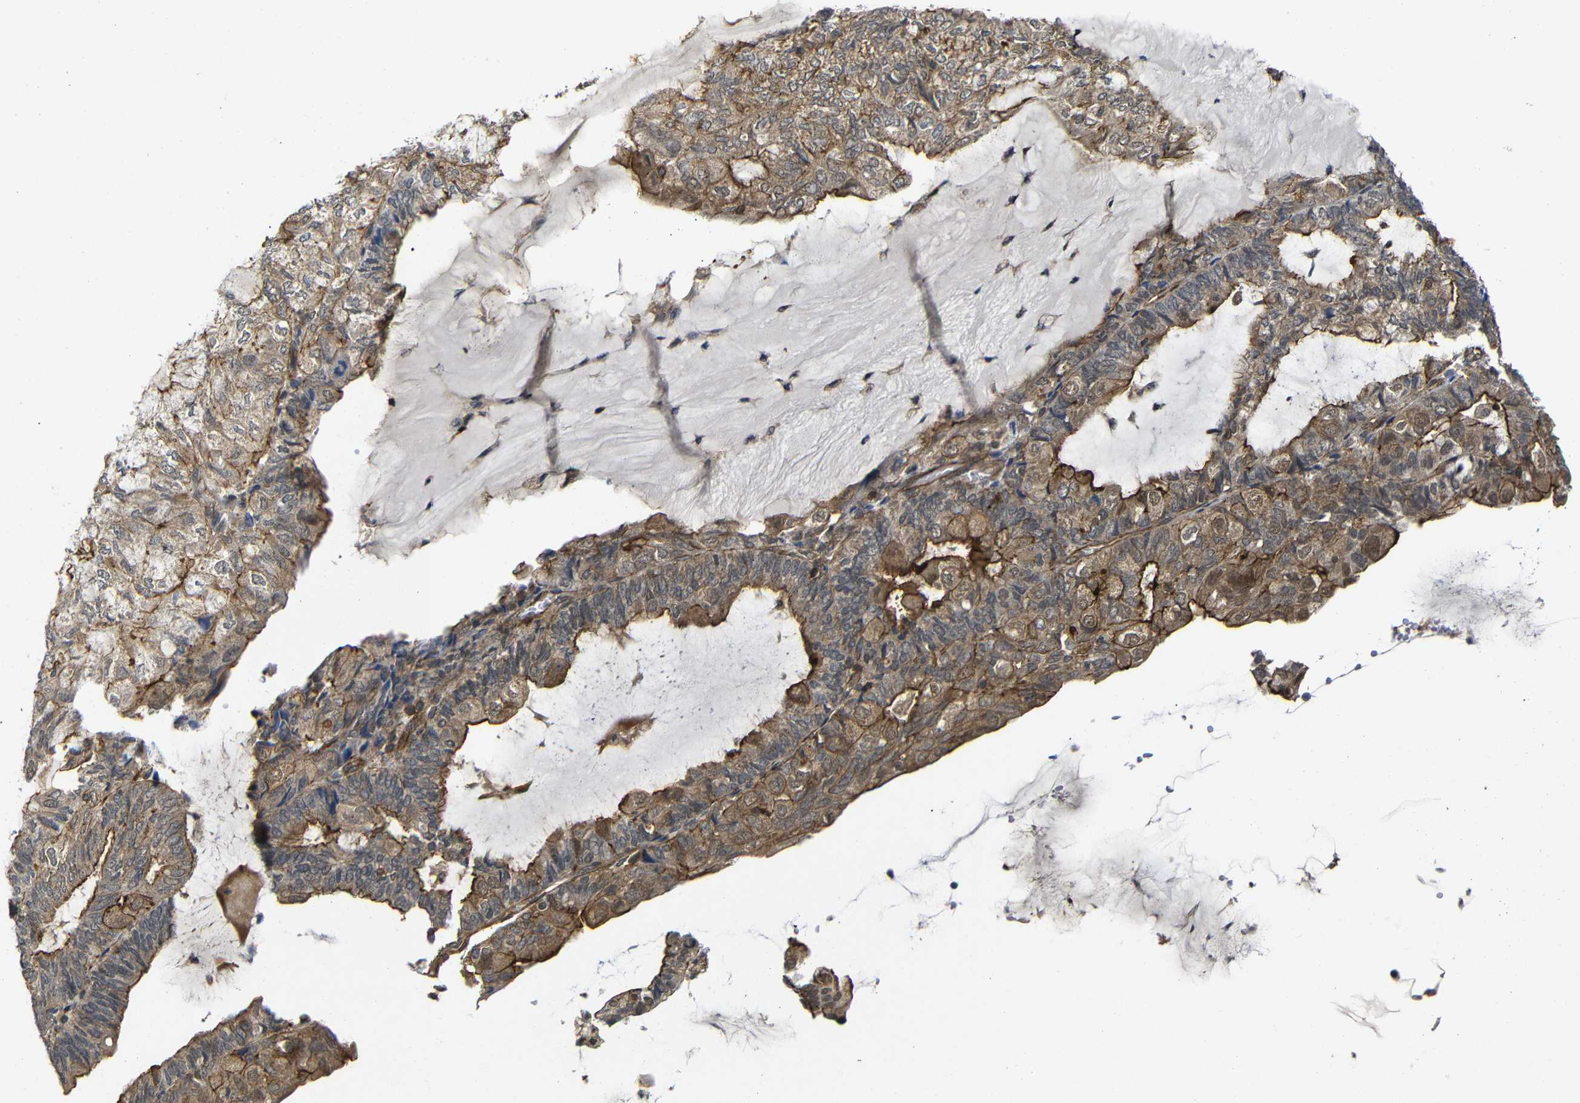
{"staining": {"intensity": "moderate", "quantity": ">75%", "location": "cytoplasmic/membranous"}, "tissue": "endometrial cancer", "cell_type": "Tumor cells", "image_type": "cancer", "snomed": [{"axis": "morphology", "description": "Adenocarcinoma, NOS"}, {"axis": "topography", "description": "Endometrium"}], "caption": "There is medium levels of moderate cytoplasmic/membranous staining in tumor cells of endometrial adenocarcinoma, as demonstrated by immunohistochemical staining (brown color).", "gene": "NANOS1", "patient": {"sex": "female", "age": 81}}